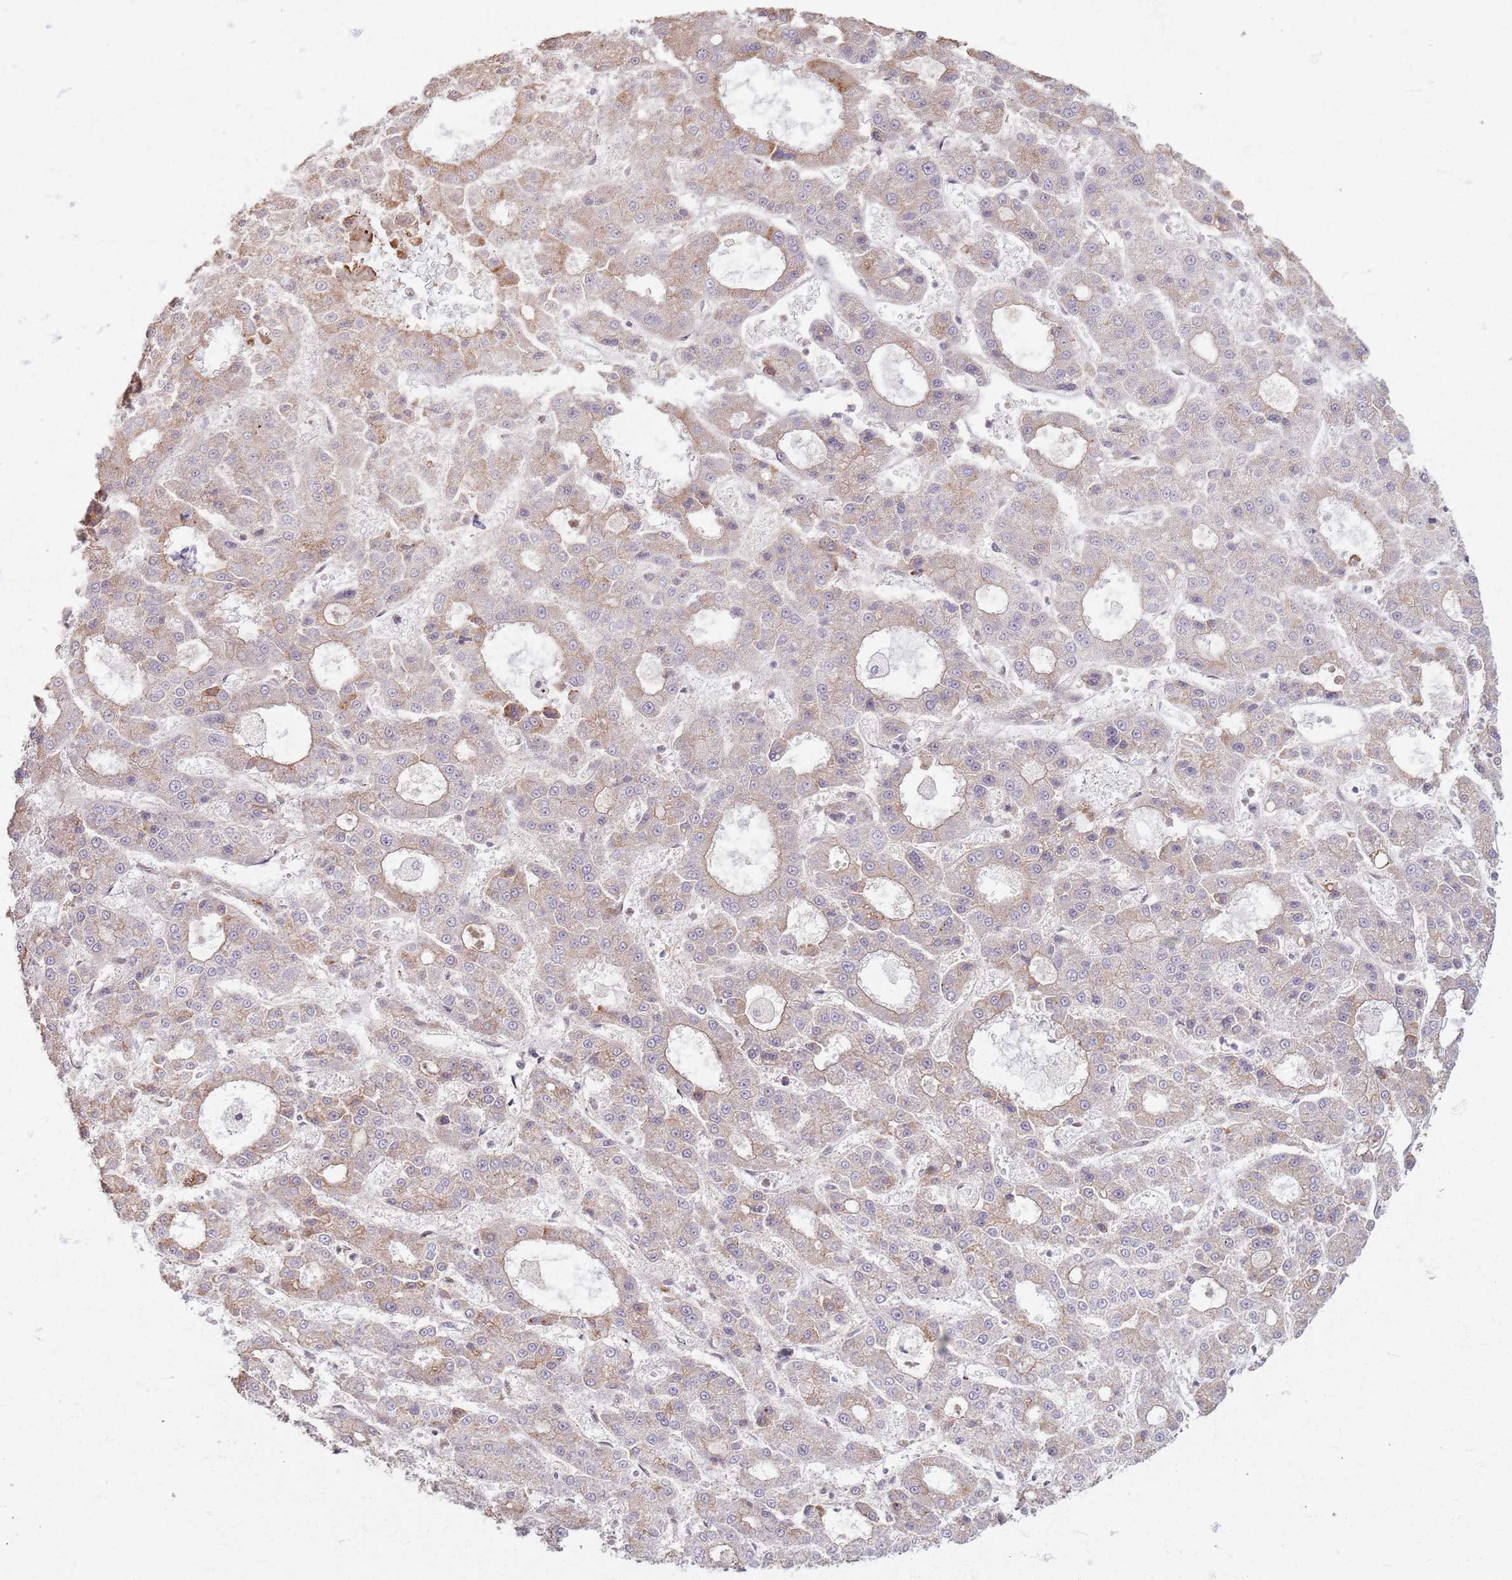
{"staining": {"intensity": "weak", "quantity": "25%-75%", "location": "cytoplasmic/membranous"}, "tissue": "liver cancer", "cell_type": "Tumor cells", "image_type": "cancer", "snomed": [{"axis": "morphology", "description": "Carcinoma, Hepatocellular, NOS"}, {"axis": "topography", "description": "Liver"}], "caption": "Immunohistochemical staining of human liver cancer (hepatocellular carcinoma) demonstrates low levels of weak cytoplasmic/membranous protein positivity in about 25%-75% of tumor cells.", "gene": "KCNA5", "patient": {"sex": "male", "age": 70}}